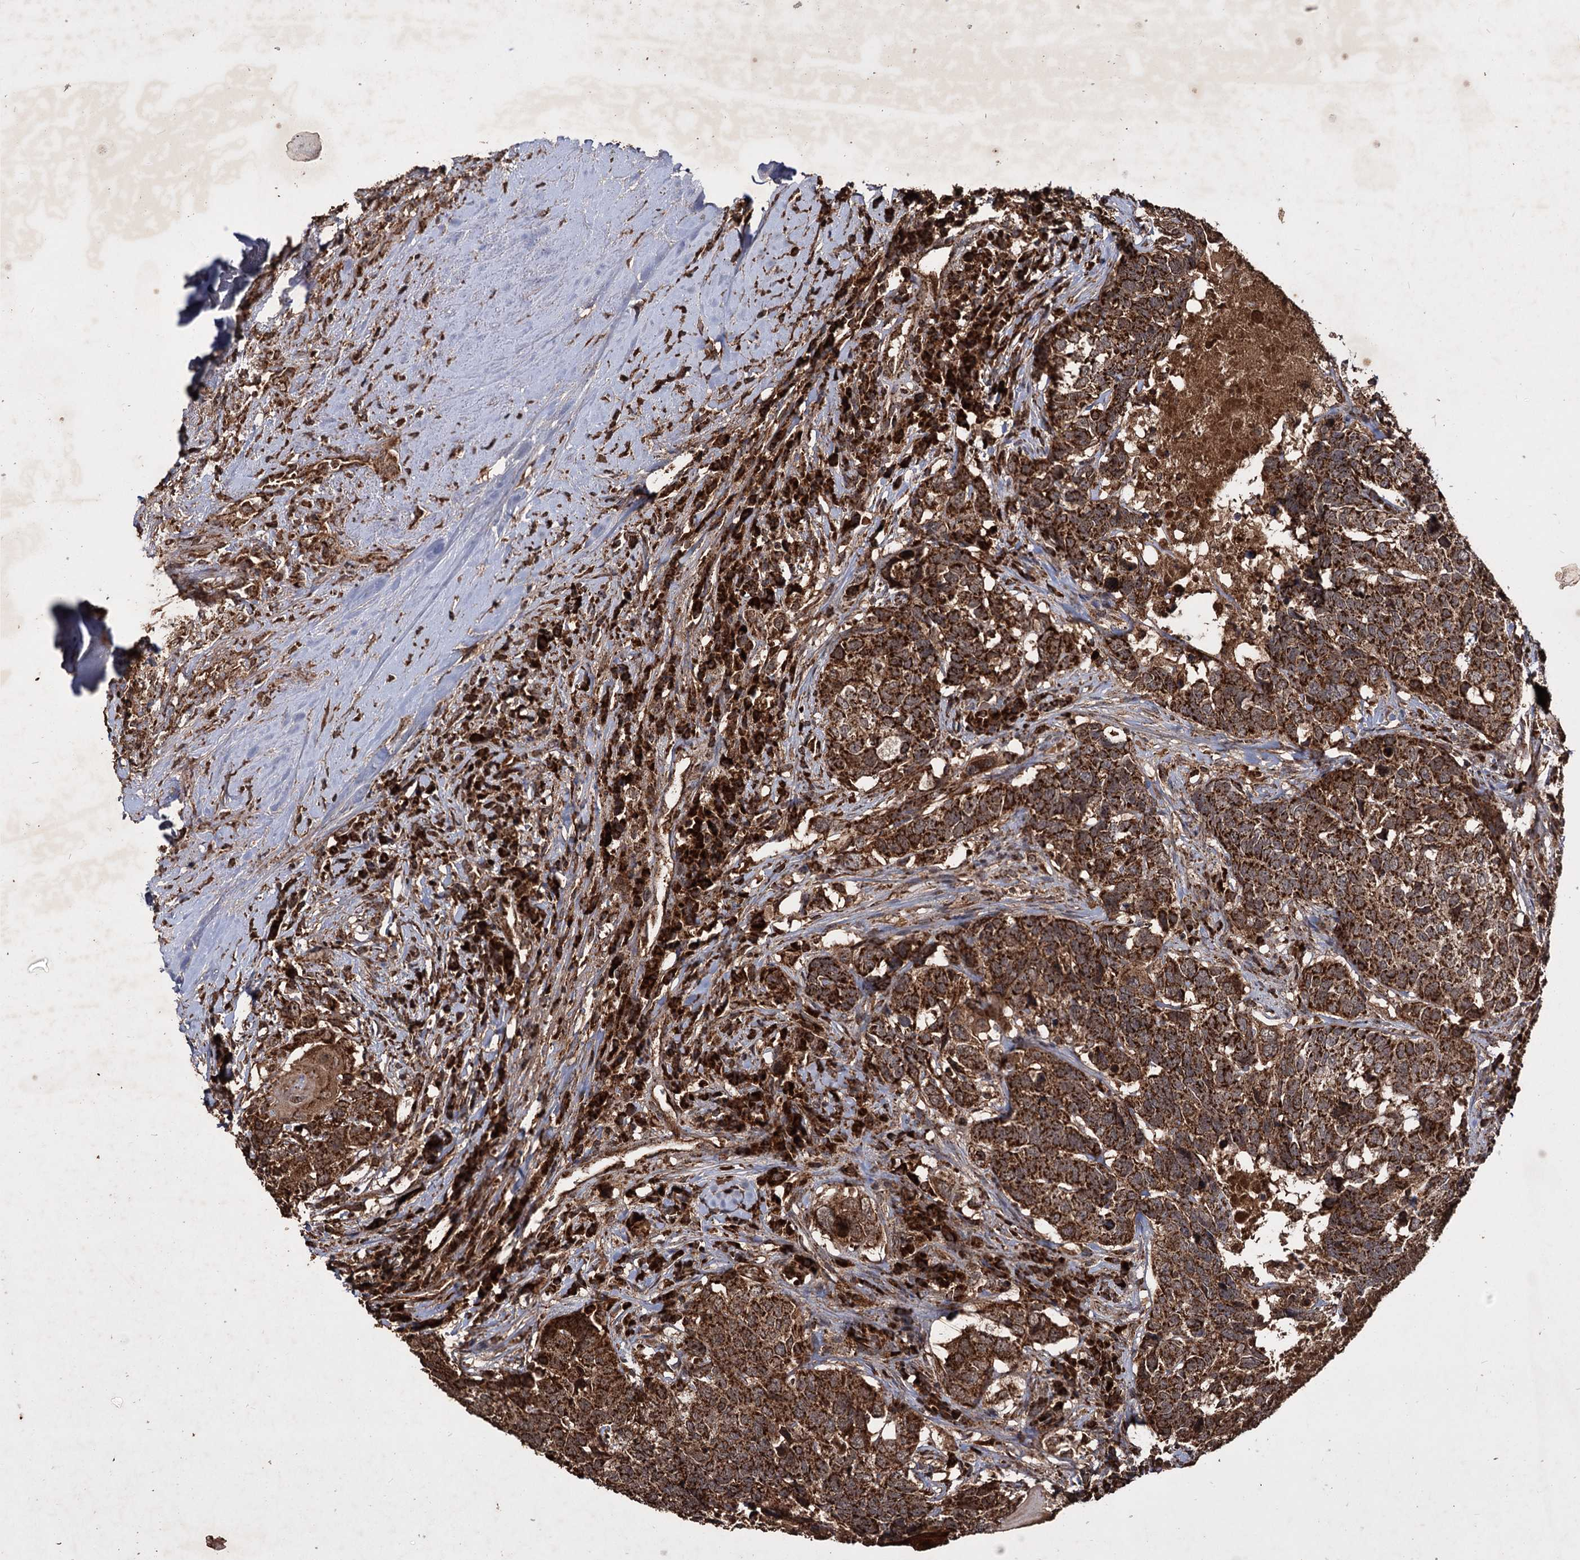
{"staining": {"intensity": "strong", "quantity": ">75%", "location": "cytoplasmic/membranous"}, "tissue": "head and neck cancer", "cell_type": "Tumor cells", "image_type": "cancer", "snomed": [{"axis": "morphology", "description": "Squamous cell carcinoma, NOS"}, {"axis": "topography", "description": "Head-Neck"}], "caption": "This is an image of immunohistochemistry staining of squamous cell carcinoma (head and neck), which shows strong positivity in the cytoplasmic/membranous of tumor cells.", "gene": "IPO4", "patient": {"sex": "male", "age": 66}}